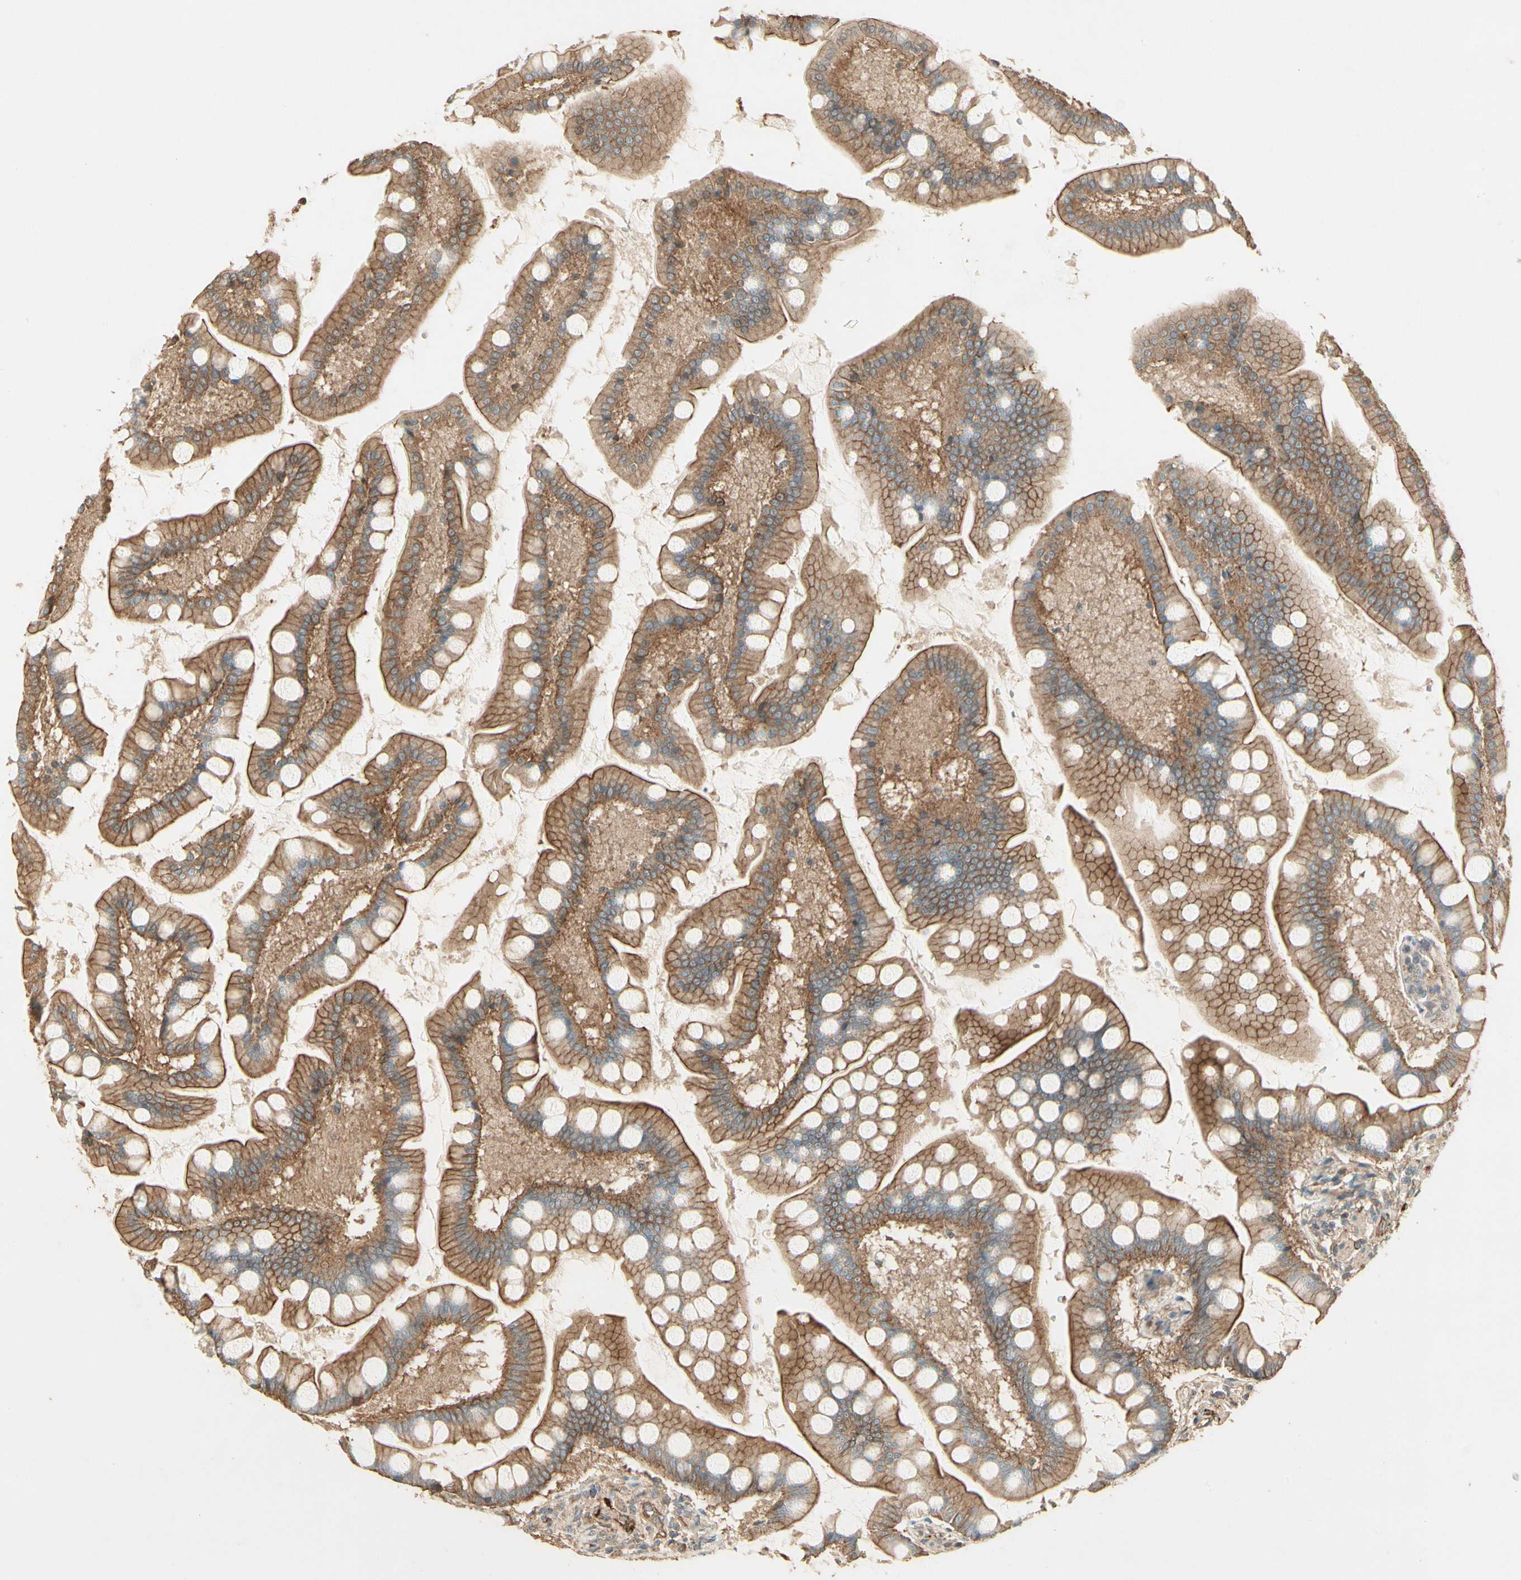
{"staining": {"intensity": "moderate", "quantity": ">75%", "location": "cytoplasmic/membranous"}, "tissue": "small intestine", "cell_type": "Glandular cells", "image_type": "normal", "snomed": [{"axis": "morphology", "description": "Normal tissue, NOS"}, {"axis": "topography", "description": "Small intestine"}], "caption": "Small intestine stained for a protein demonstrates moderate cytoplasmic/membranous positivity in glandular cells. Nuclei are stained in blue.", "gene": "RNF180", "patient": {"sex": "male", "age": 41}}